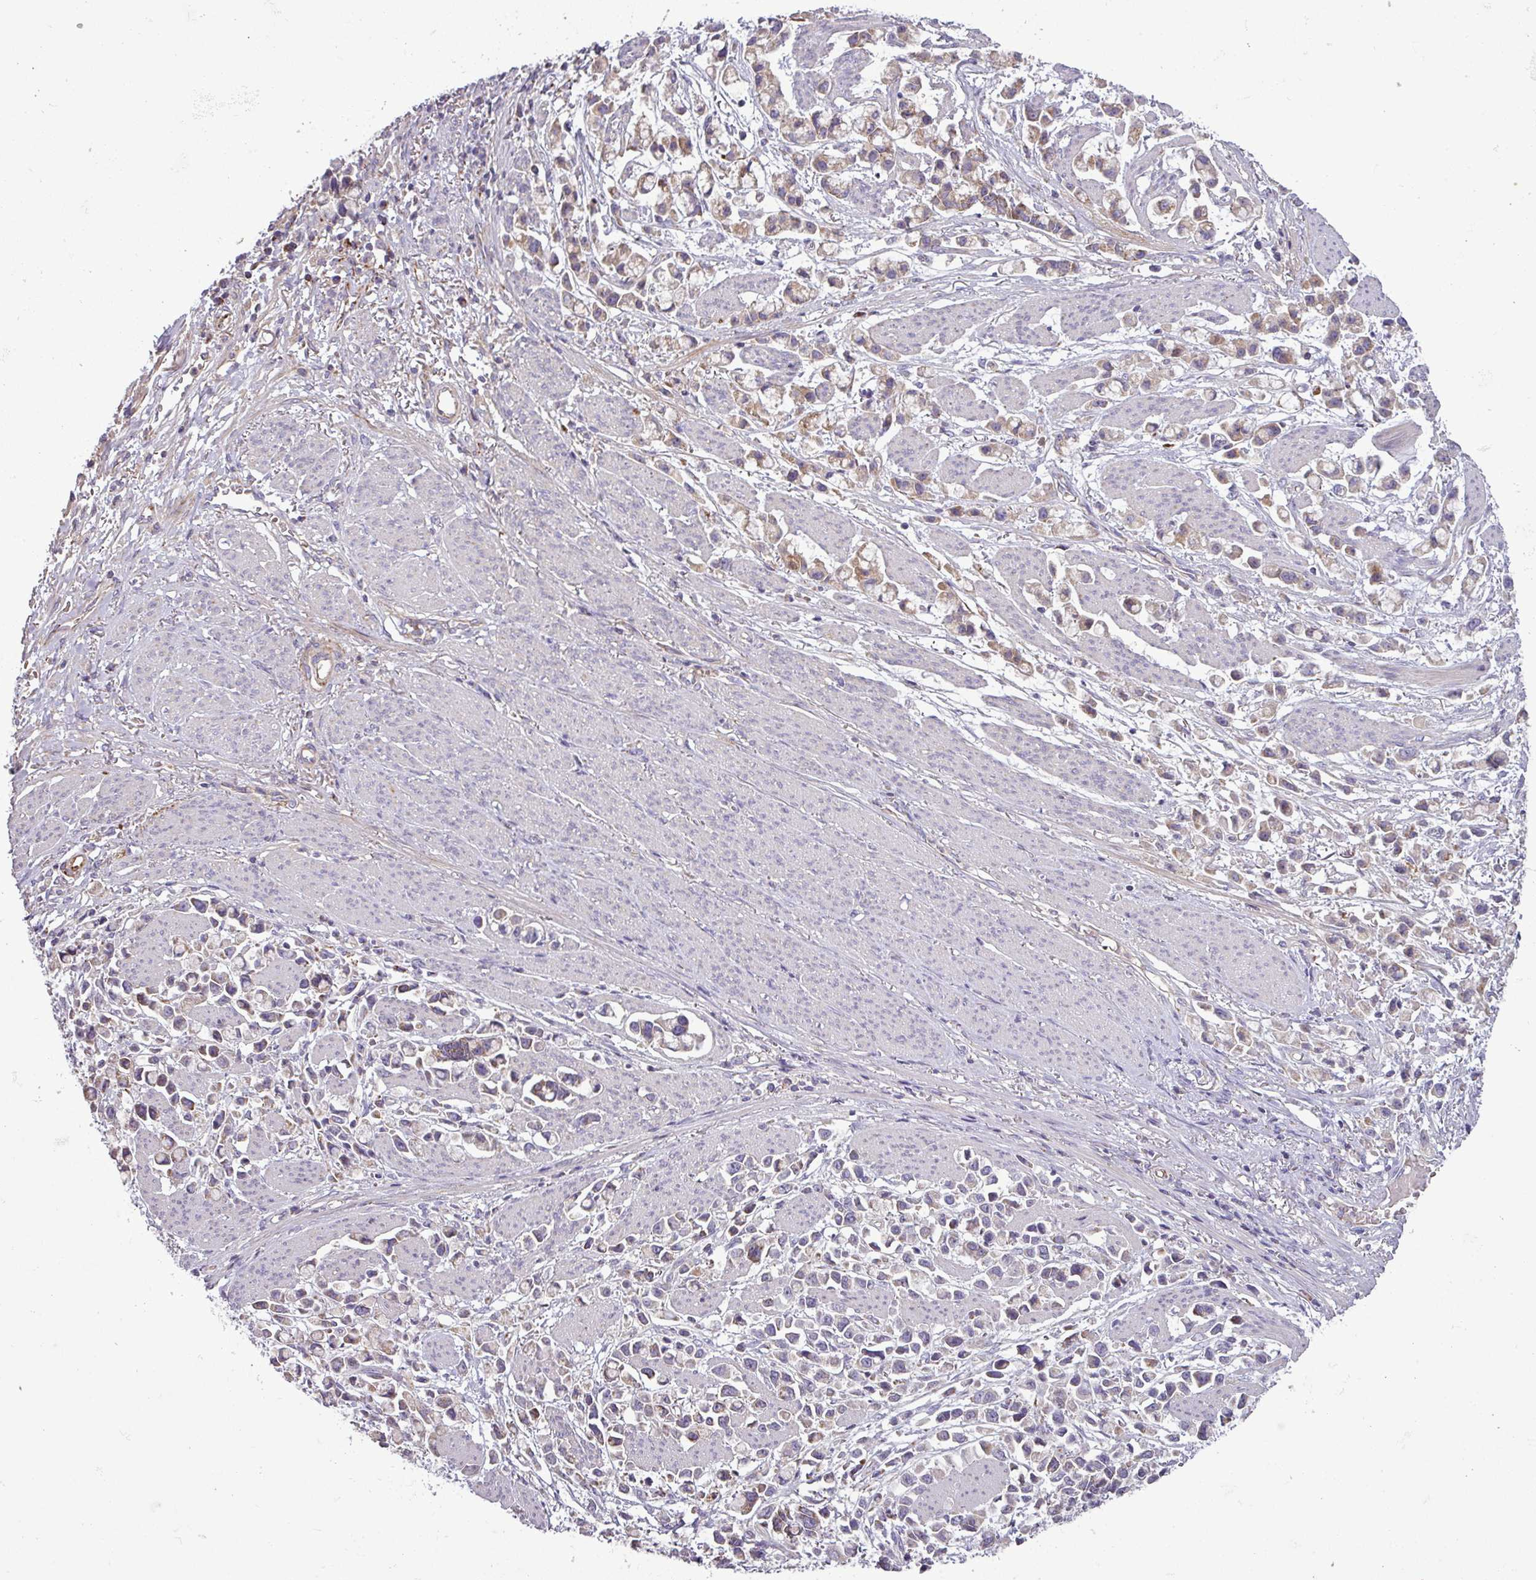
{"staining": {"intensity": "weak", "quantity": "25%-75%", "location": "cytoplasmic/membranous"}, "tissue": "stomach cancer", "cell_type": "Tumor cells", "image_type": "cancer", "snomed": [{"axis": "morphology", "description": "Adenocarcinoma, NOS"}, {"axis": "topography", "description": "Stomach"}], "caption": "Stomach adenocarcinoma was stained to show a protein in brown. There is low levels of weak cytoplasmic/membranous positivity in approximately 25%-75% of tumor cells. Immunohistochemistry (ihc) stains the protein of interest in brown and the nuclei are stained blue.", "gene": "PNMA6A", "patient": {"sex": "female", "age": 81}}